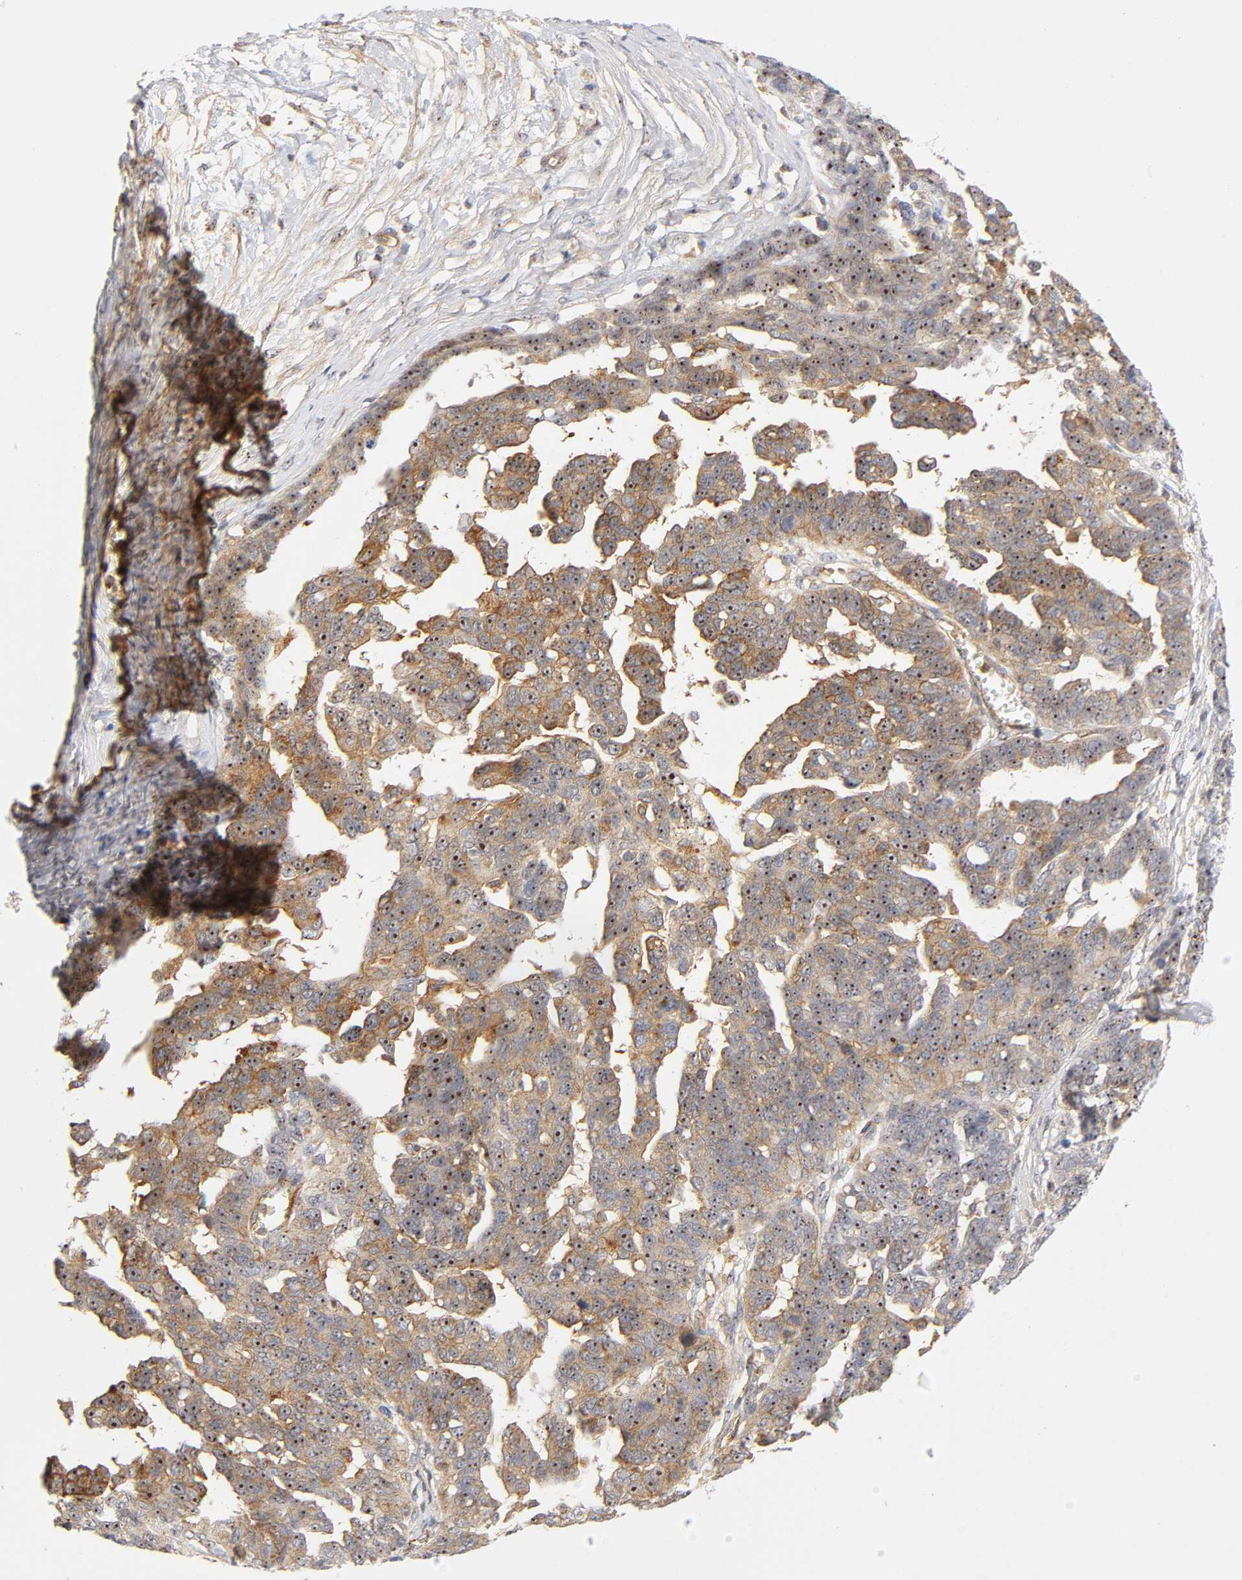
{"staining": {"intensity": "strong", "quantity": ">75%", "location": "cytoplasmic/membranous,nuclear"}, "tissue": "ovarian cancer", "cell_type": "Tumor cells", "image_type": "cancer", "snomed": [{"axis": "morphology", "description": "Cystadenocarcinoma, serous, NOS"}, {"axis": "topography", "description": "Ovary"}], "caption": "Ovarian serous cystadenocarcinoma was stained to show a protein in brown. There is high levels of strong cytoplasmic/membranous and nuclear positivity in about >75% of tumor cells.", "gene": "PLD1", "patient": {"sex": "female", "age": 69}}